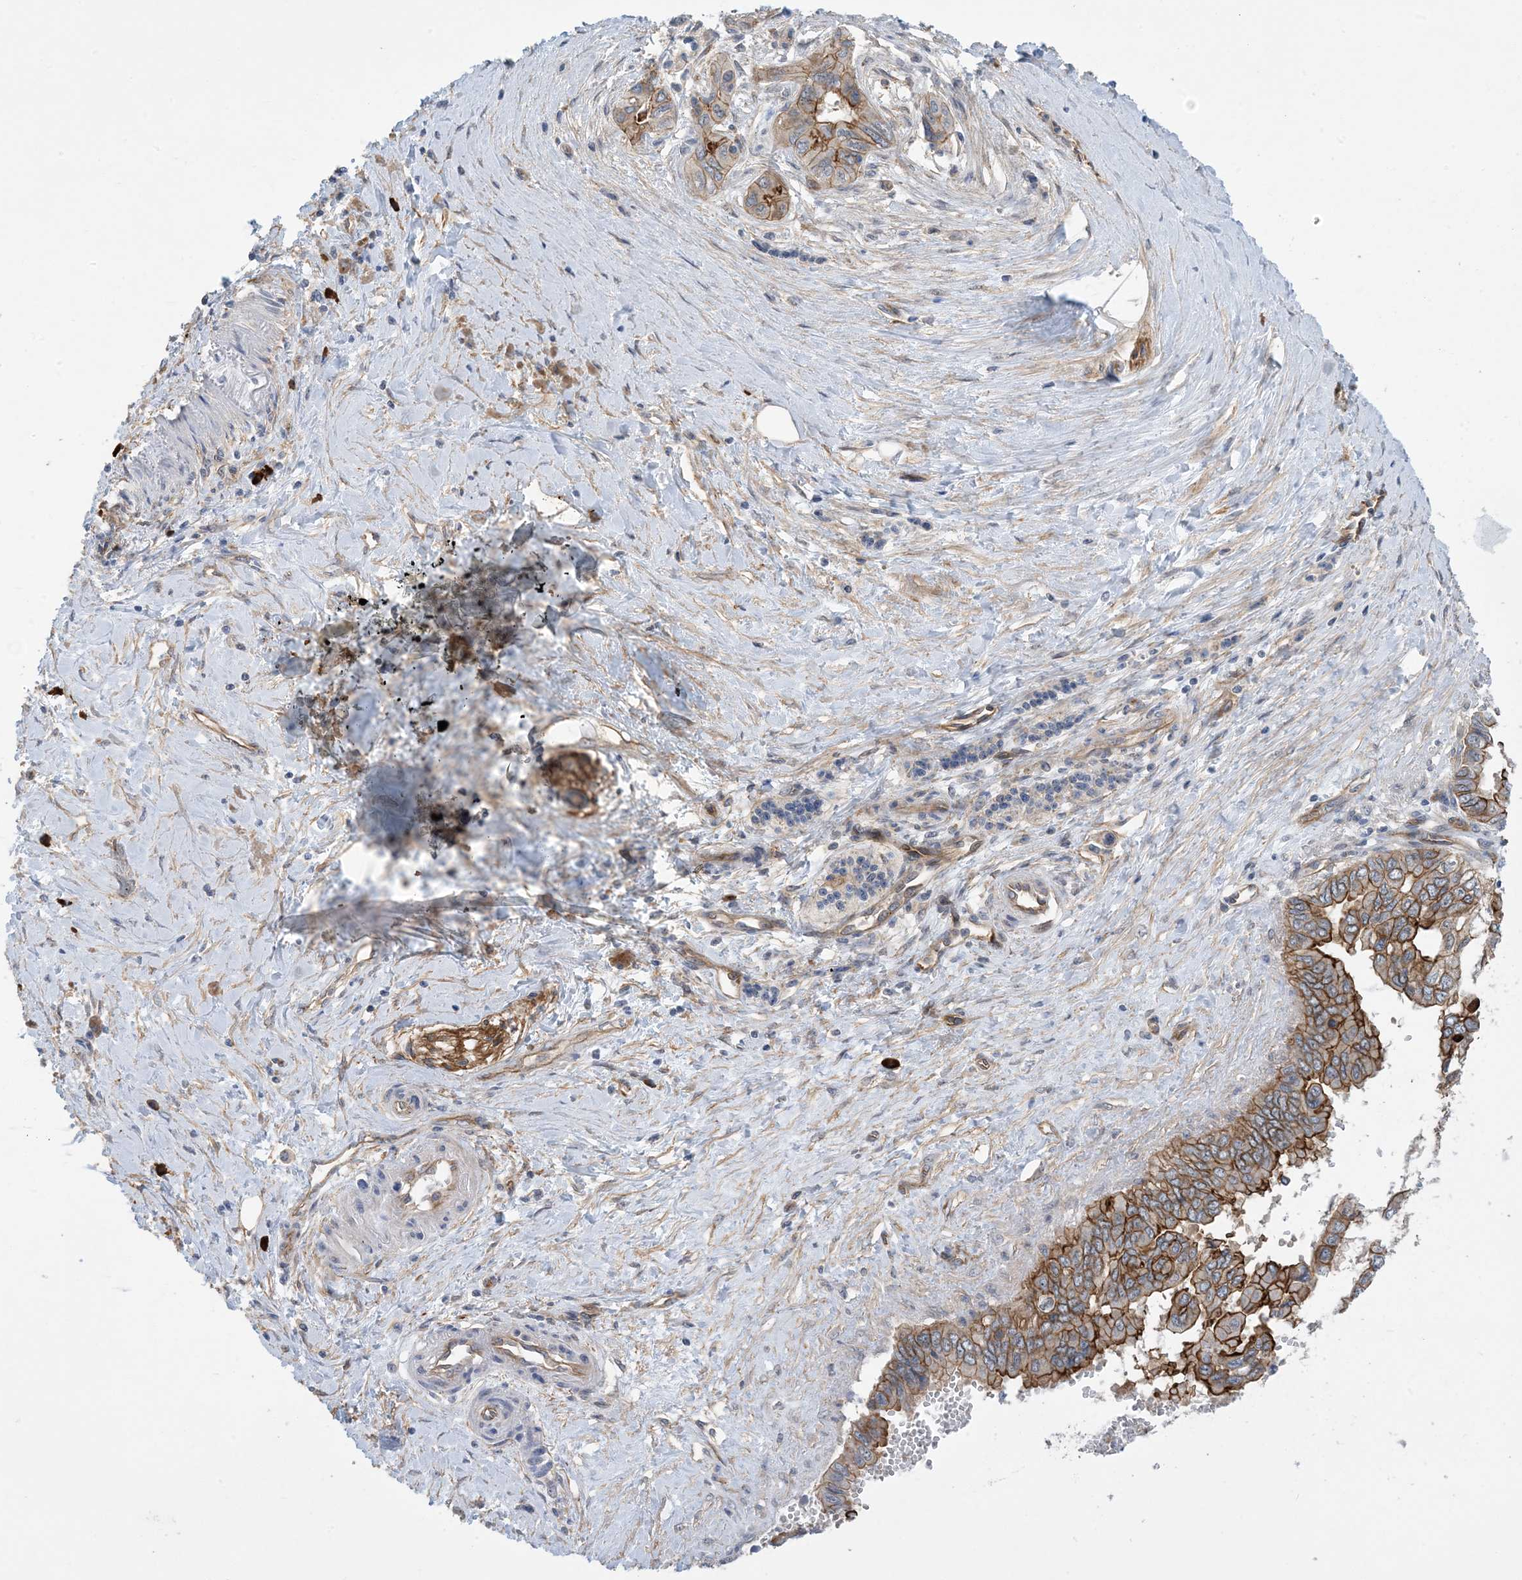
{"staining": {"intensity": "strong", "quantity": ">75%", "location": "cytoplasmic/membranous"}, "tissue": "pancreatic cancer", "cell_type": "Tumor cells", "image_type": "cancer", "snomed": [{"axis": "morphology", "description": "Adenocarcinoma, NOS"}, {"axis": "topography", "description": "Pancreas"}], "caption": "IHC photomicrograph of pancreatic cancer stained for a protein (brown), which exhibits high levels of strong cytoplasmic/membranous staining in approximately >75% of tumor cells.", "gene": "AOC1", "patient": {"sex": "male", "age": 51}}